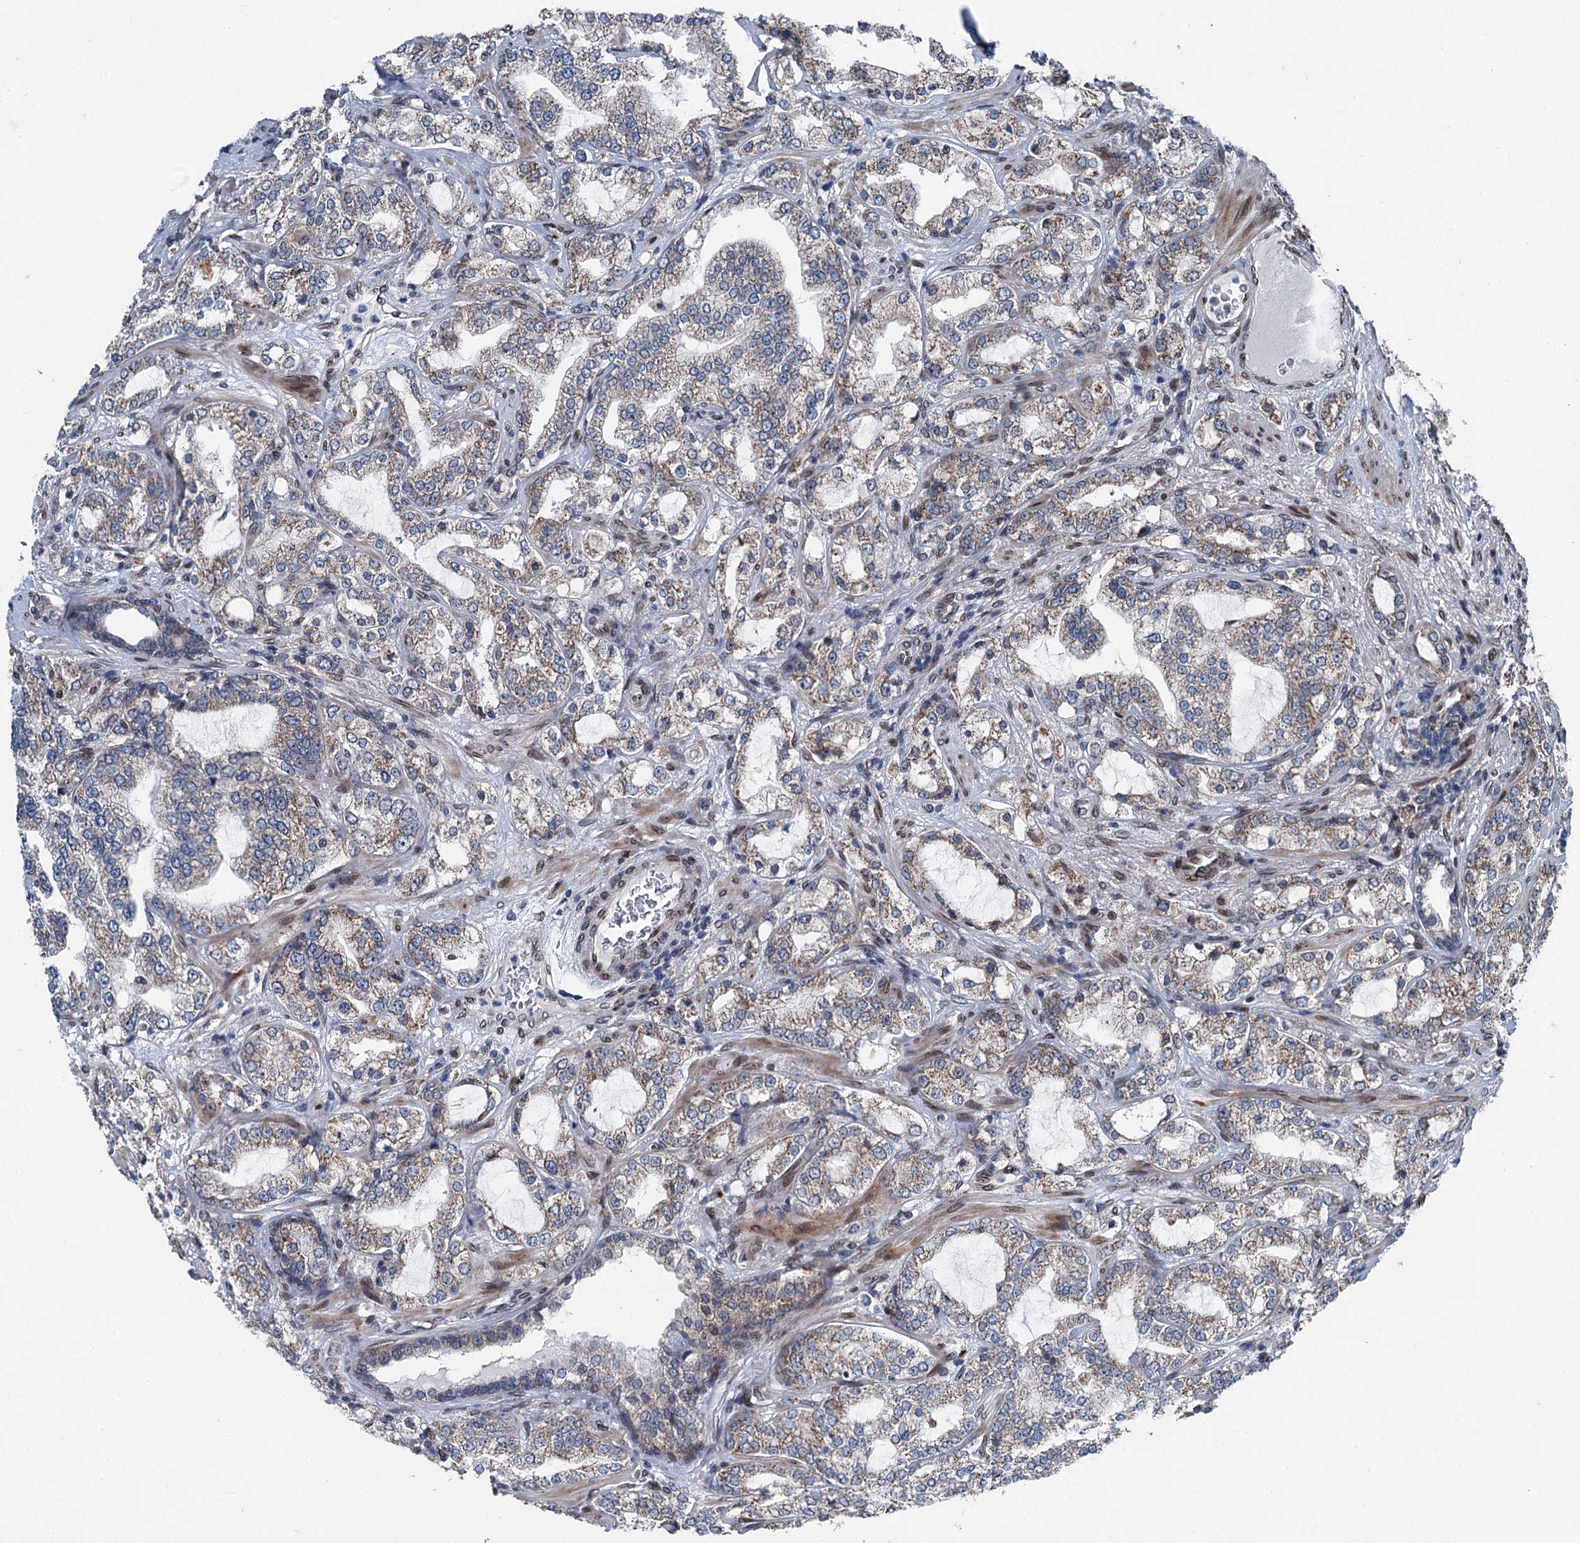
{"staining": {"intensity": "moderate", "quantity": ">75%", "location": "cytoplasmic/membranous"}, "tissue": "prostate cancer", "cell_type": "Tumor cells", "image_type": "cancer", "snomed": [{"axis": "morphology", "description": "Adenocarcinoma, High grade"}, {"axis": "topography", "description": "Prostate"}], "caption": "Prostate high-grade adenocarcinoma stained with DAB (3,3'-diaminobenzidine) IHC demonstrates medium levels of moderate cytoplasmic/membranous expression in about >75% of tumor cells. The protein of interest is stained brown, and the nuclei are stained in blue (DAB (3,3'-diaminobenzidine) IHC with brightfield microscopy, high magnification).", "gene": "MRPL14", "patient": {"sex": "male", "age": 64}}